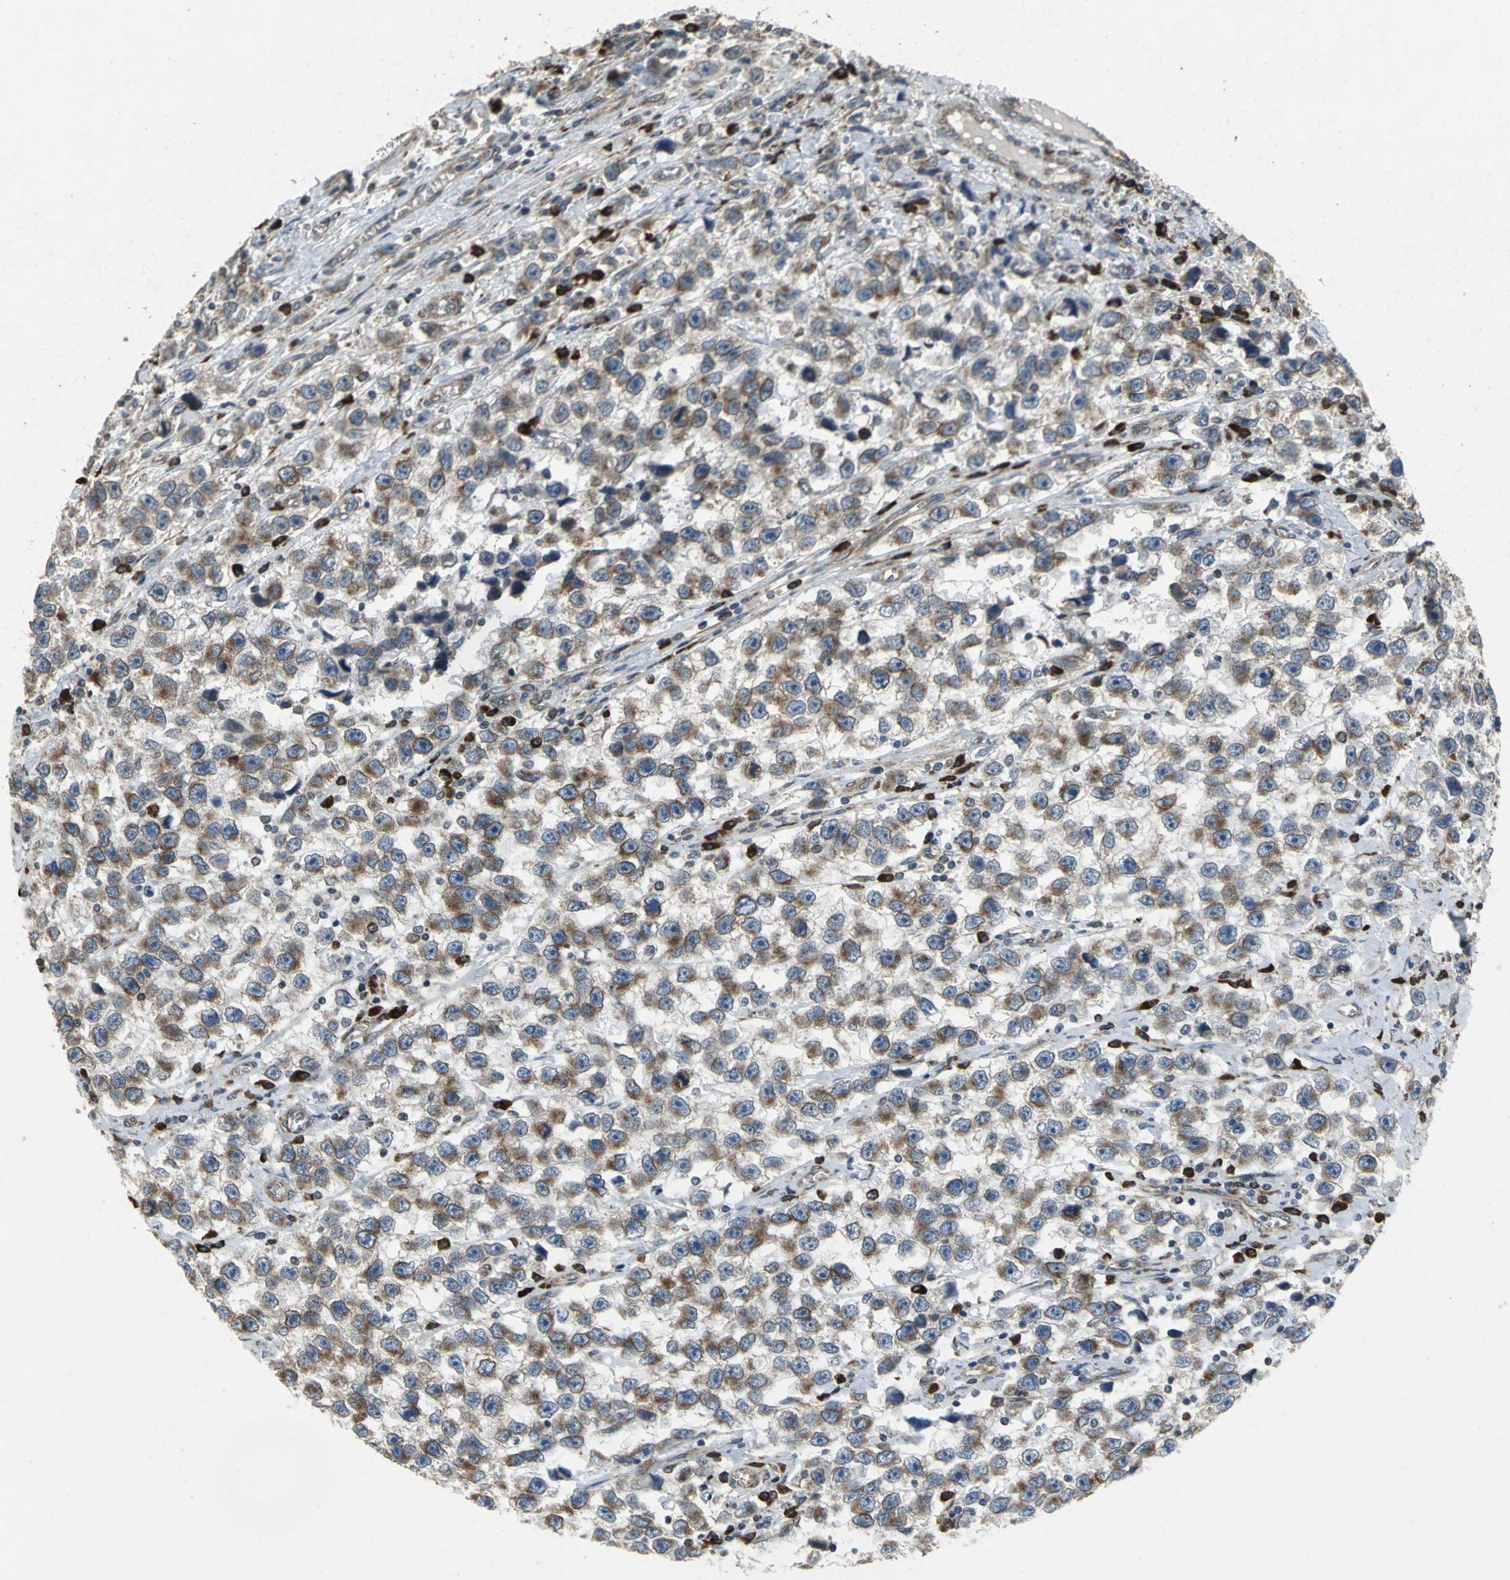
{"staining": {"intensity": "weak", "quantity": "25%-75%", "location": "cytoplasmic/membranous"}, "tissue": "testis cancer", "cell_type": "Tumor cells", "image_type": "cancer", "snomed": [{"axis": "morphology", "description": "Seminoma, NOS"}, {"axis": "topography", "description": "Testis"}], "caption": "Protein staining of testis seminoma tissue displays weak cytoplasmic/membranous positivity in approximately 25%-75% of tumor cells.", "gene": "SYVN1", "patient": {"sex": "male", "age": 33}}